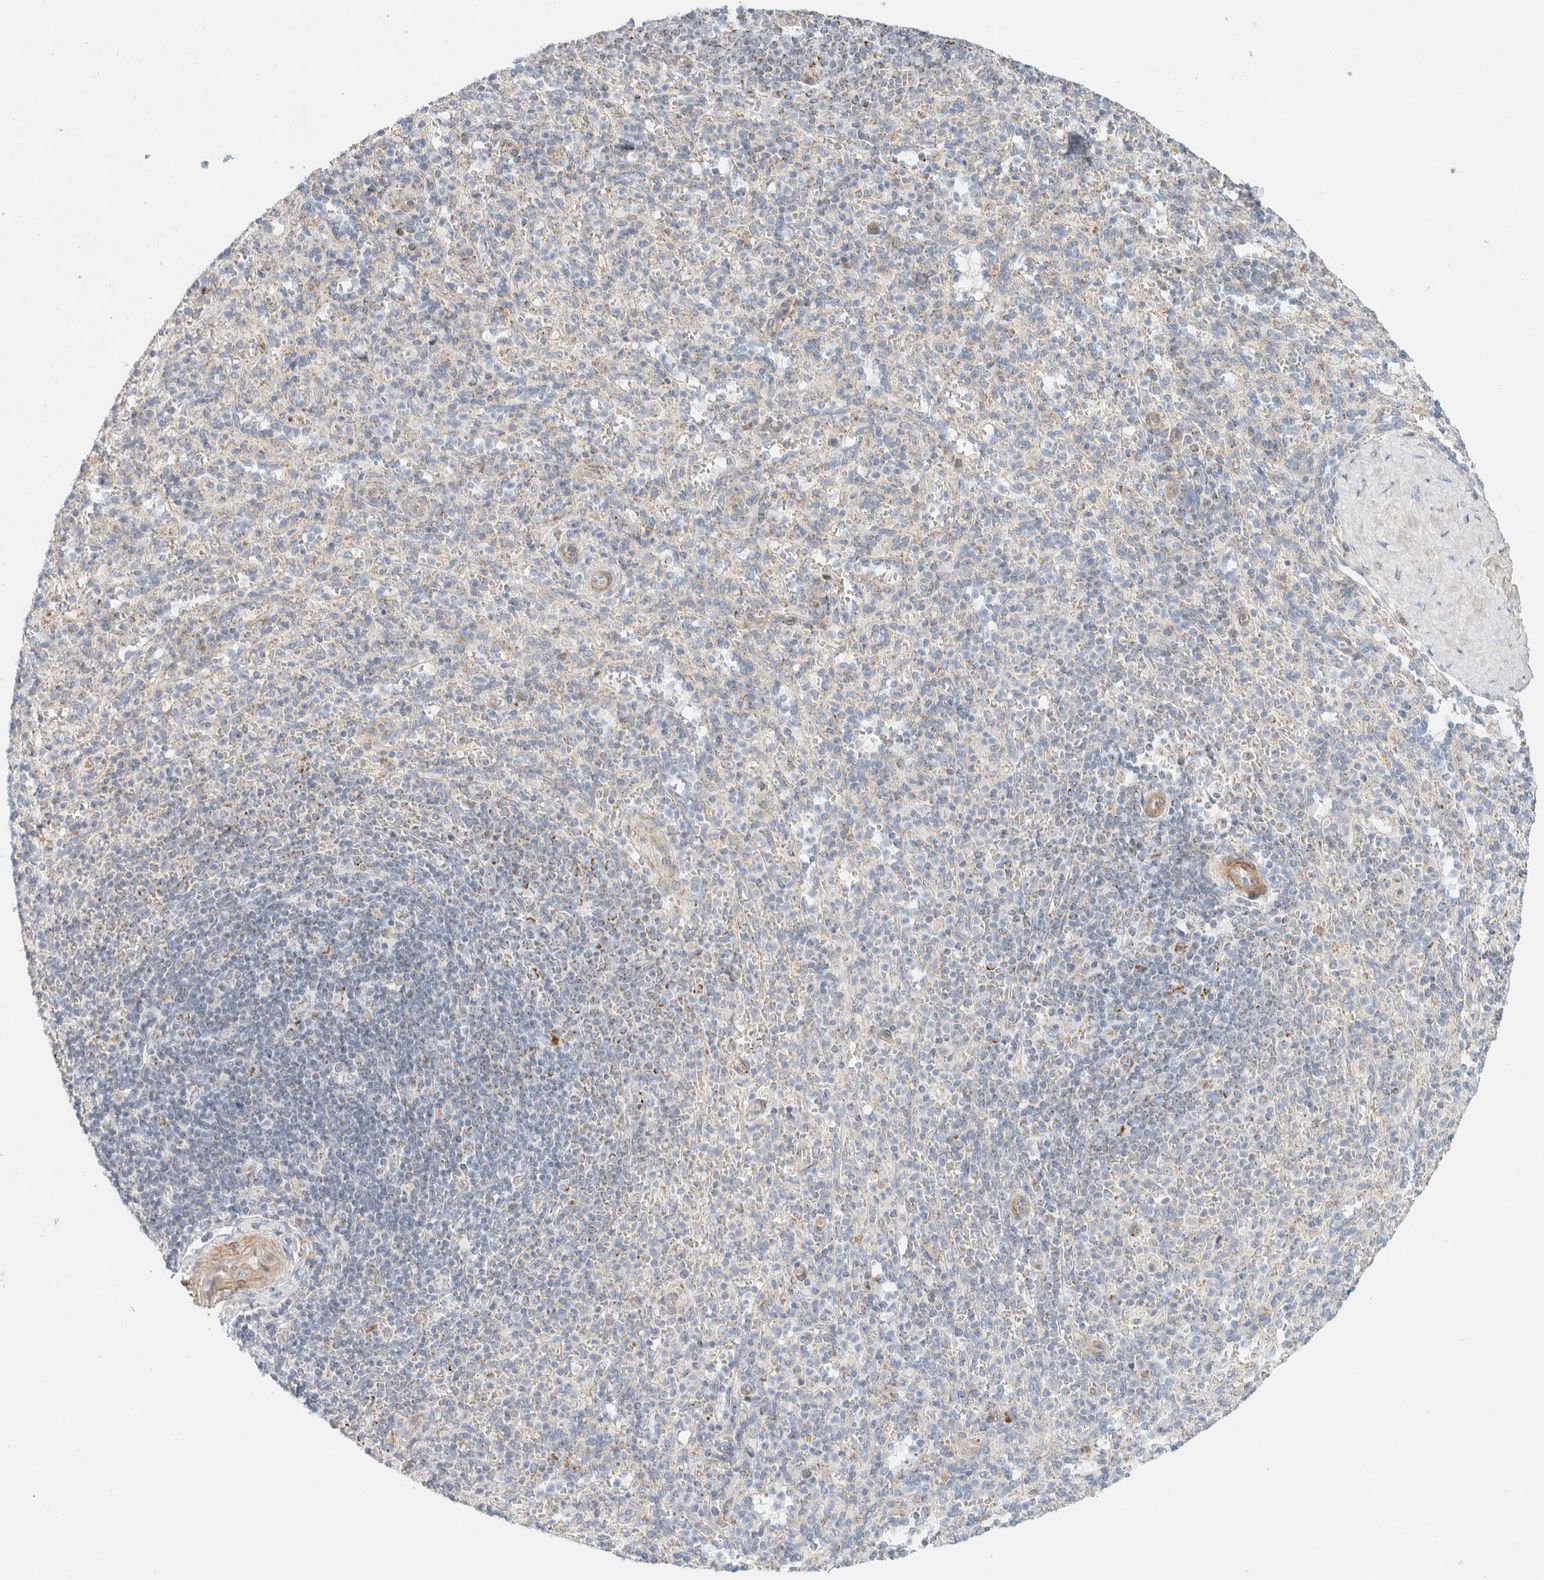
{"staining": {"intensity": "weak", "quantity": "<25%", "location": "cytoplasmic/membranous"}, "tissue": "spleen", "cell_type": "Cells in red pulp", "image_type": "normal", "snomed": [{"axis": "morphology", "description": "Normal tissue, NOS"}, {"axis": "topography", "description": "Spleen"}], "caption": "This is a image of immunohistochemistry staining of unremarkable spleen, which shows no expression in cells in red pulp.", "gene": "MRM3", "patient": {"sex": "male", "age": 36}}